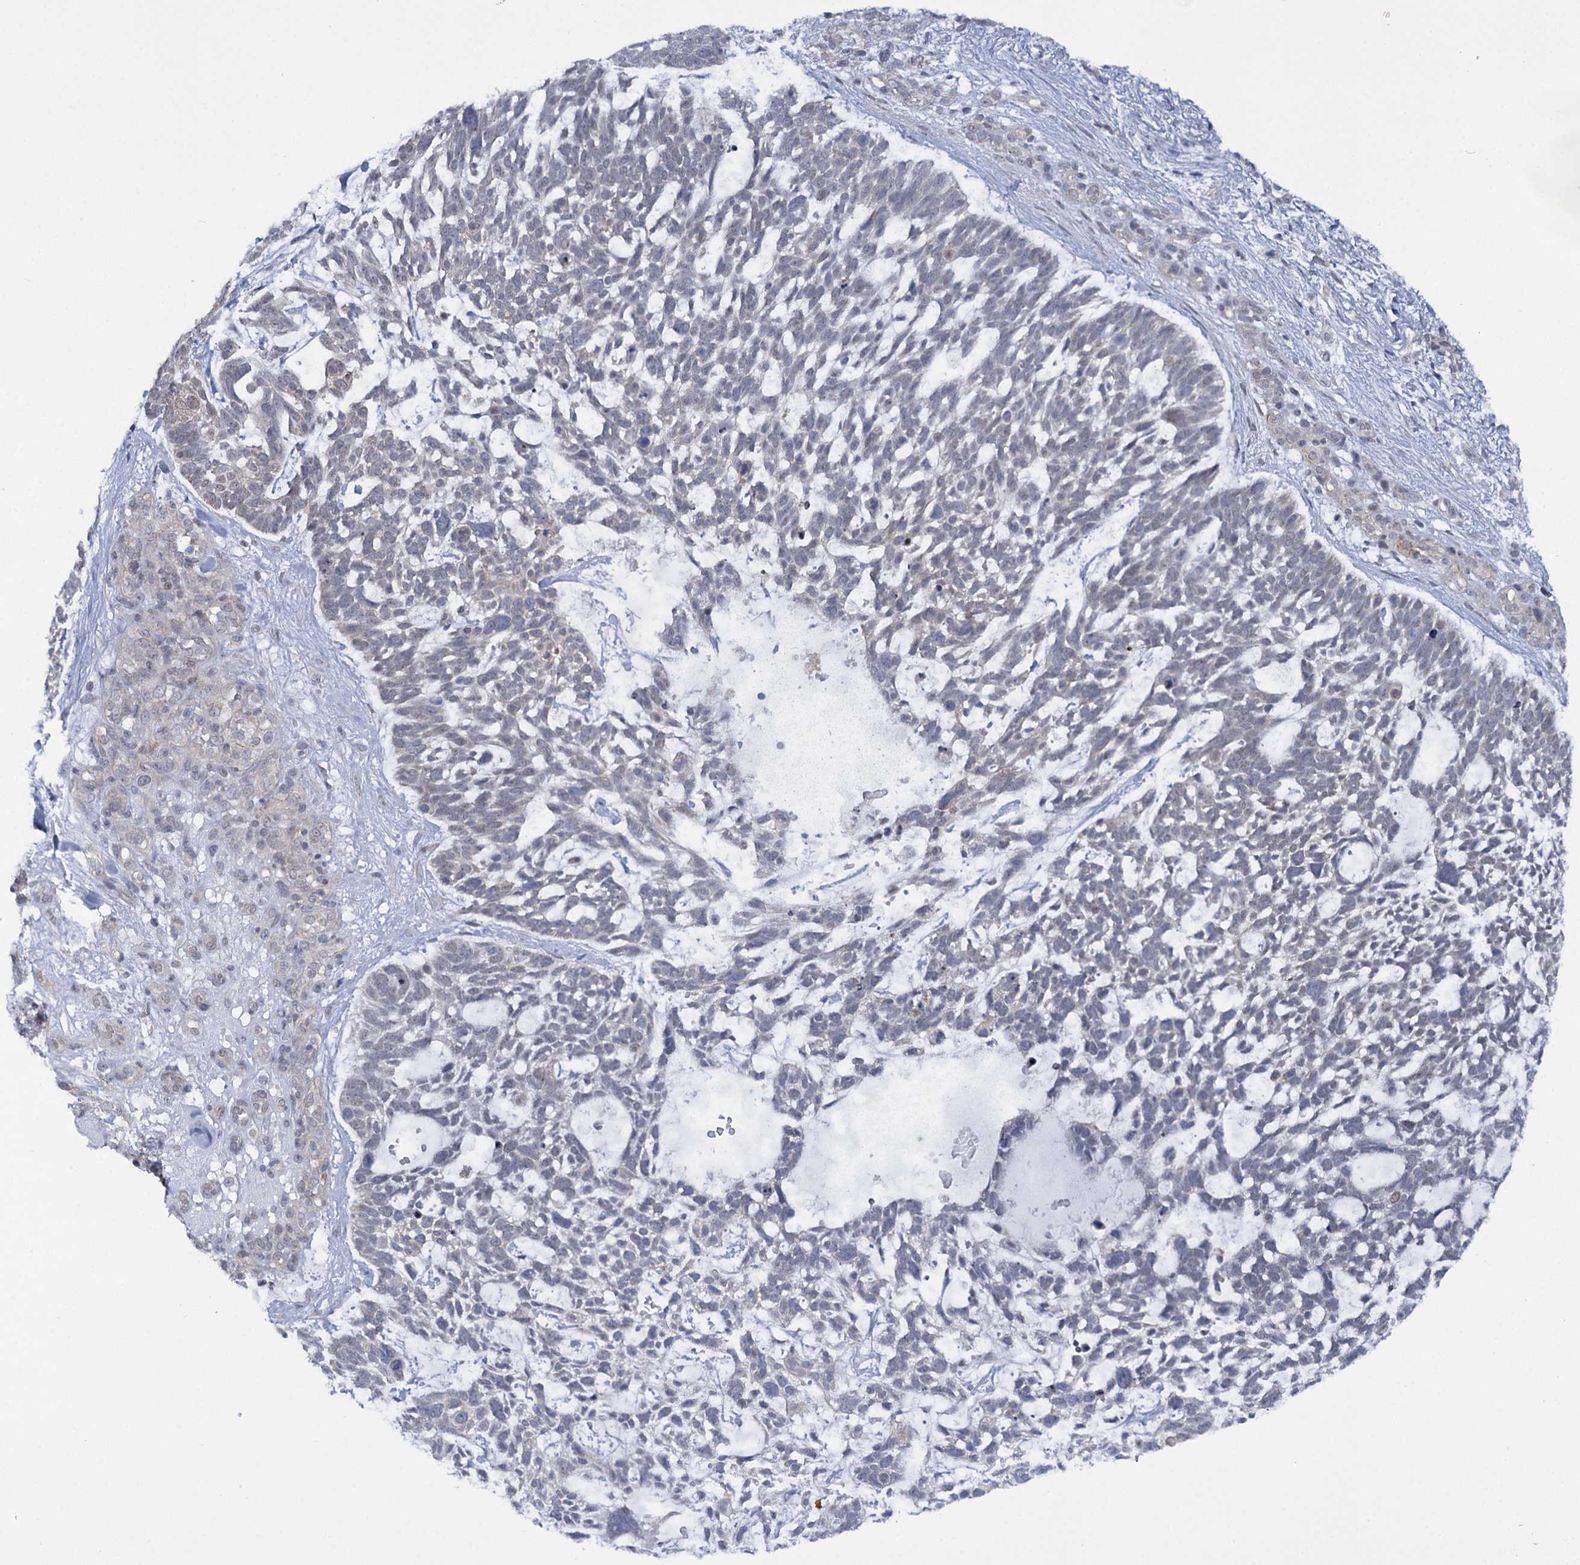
{"staining": {"intensity": "negative", "quantity": "none", "location": "none"}, "tissue": "skin cancer", "cell_type": "Tumor cells", "image_type": "cancer", "snomed": [{"axis": "morphology", "description": "Basal cell carcinoma"}, {"axis": "topography", "description": "Skin"}], "caption": "The immunohistochemistry (IHC) photomicrograph has no significant expression in tumor cells of skin basal cell carcinoma tissue. (Immunohistochemistry (ihc), brightfield microscopy, high magnification).", "gene": "MBLAC2", "patient": {"sex": "male", "age": 88}}